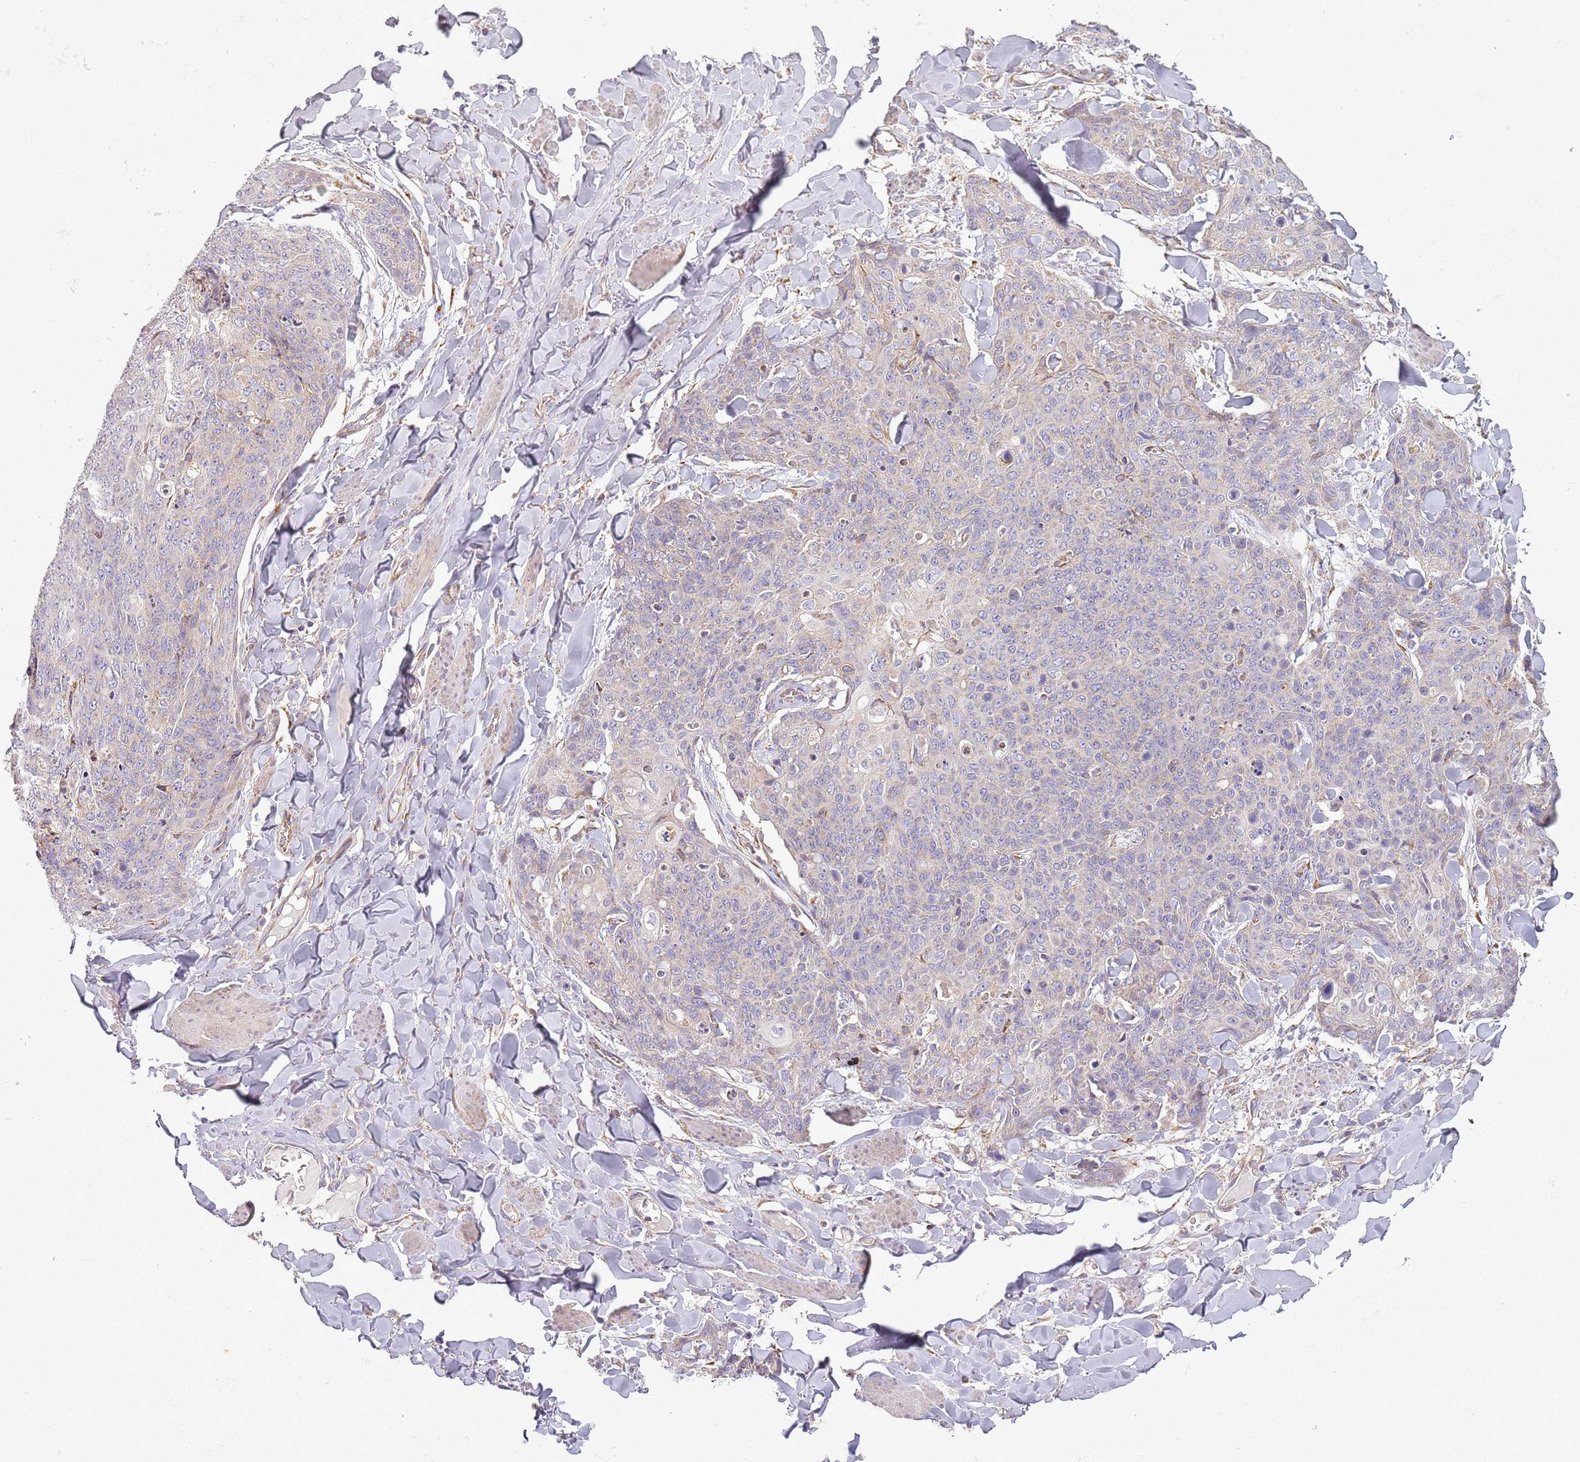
{"staining": {"intensity": "weak", "quantity": "<25%", "location": "cytoplasmic/membranous"}, "tissue": "skin cancer", "cell_type": "Tumor cells", "image_type": "cancer", "snomed": [{"axis": "morphology", "description": "Squamous cell carcinoma, NOS"}, {"axis": "topography", "description": "Skin"}, {"axis": "topography", "description": "Vulva"}], "caption": "This is an immunohistochemistry (IHC) photomicrograph of skin cancer. There is no positivity in tumor cells.", "gene": "TMEM200C", "patient": {"sex": "female", "age": 85}}